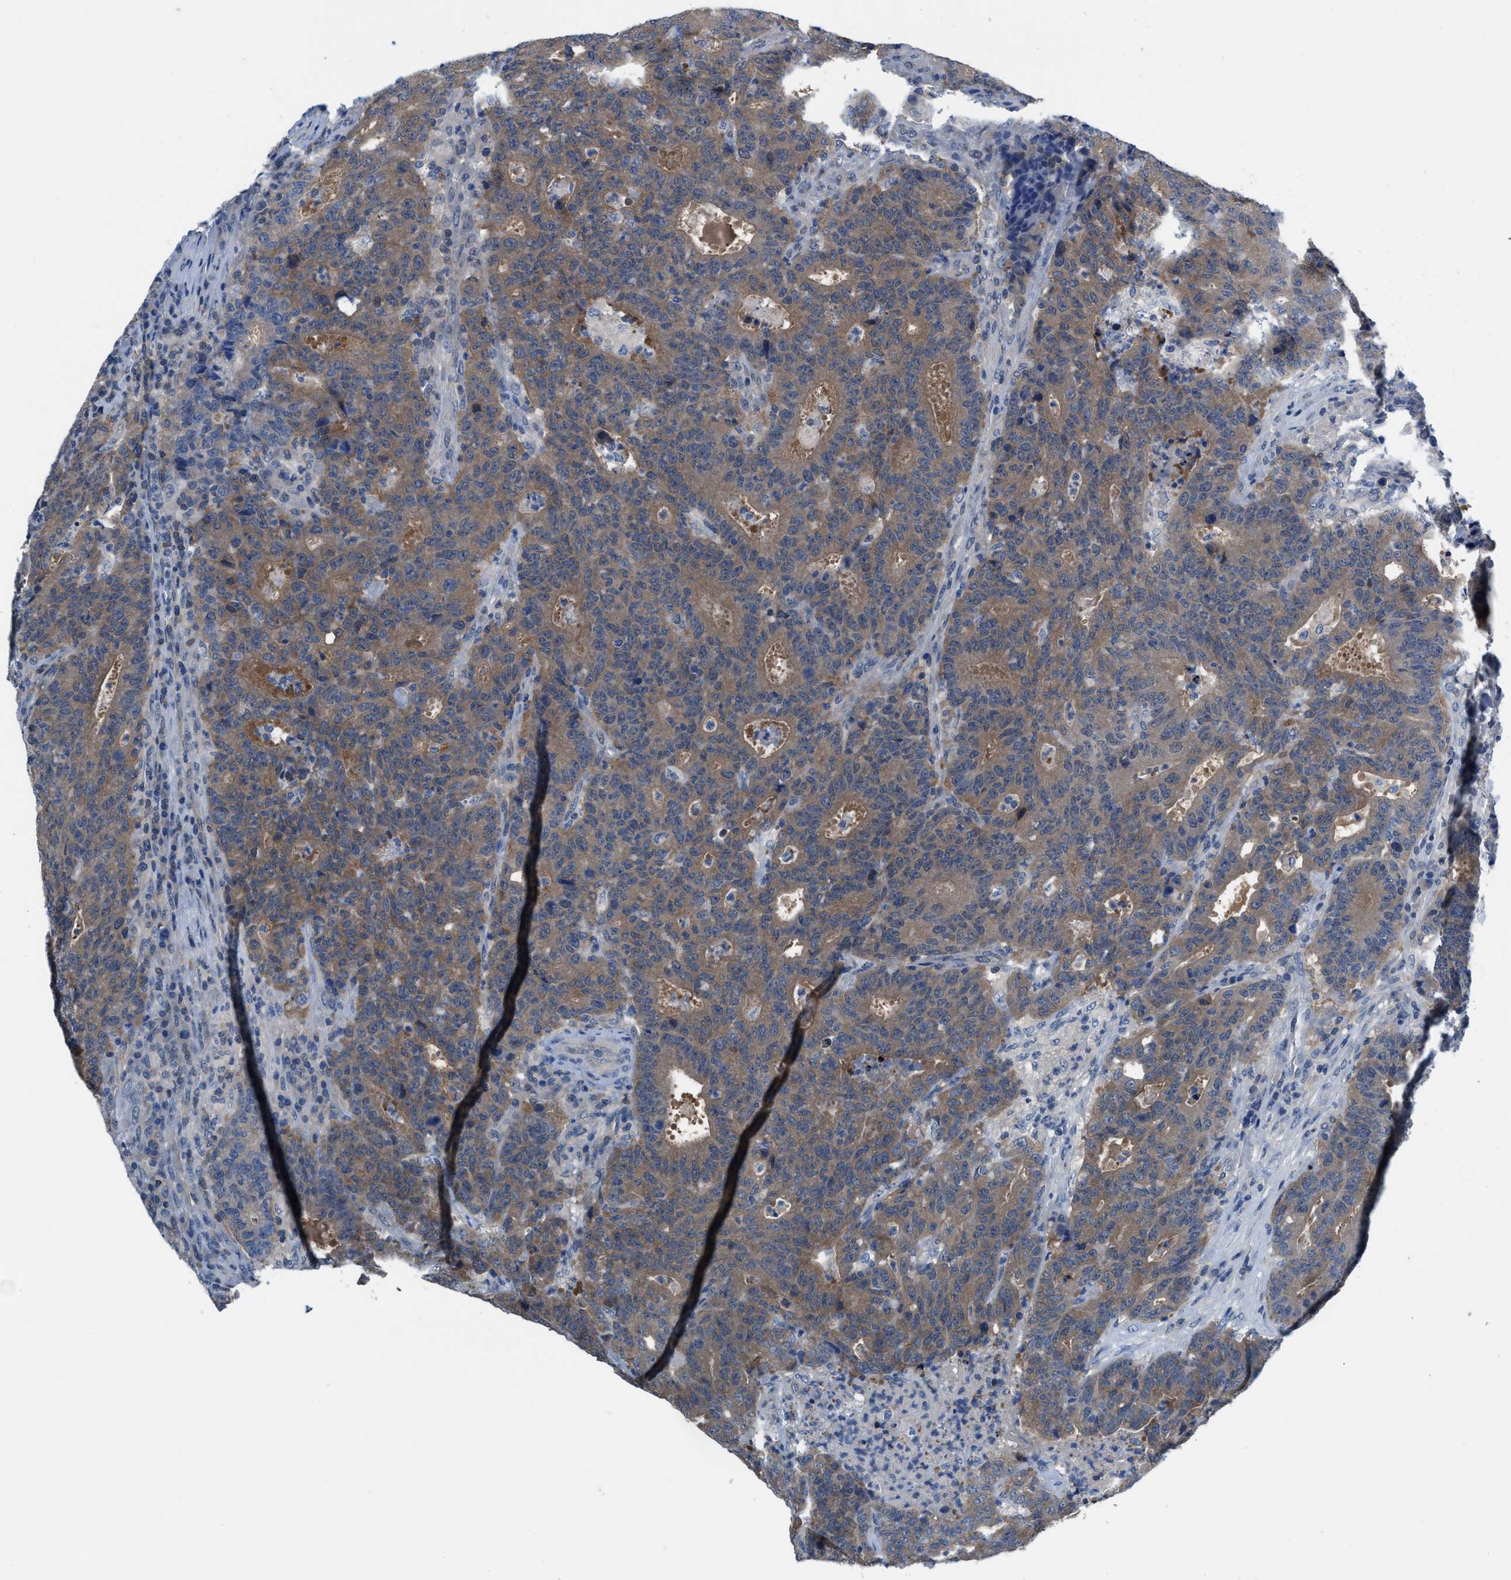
{"staining": {"intensity": "moderate", "quantity": ">75%", "location": "cytoplasmic/membranous"}, "tissue": "colorectal cancer", "cell_type": "Tumor cells", "image_type": "cancer", "snomed": [{"axis": "morphology", "description": "Adenocarcinoma, NOS"}, {"axis": "topography", "description": "Colon"}], "caption": "Colorectal adenocarcinoma stained for a protein (brown) exhibits moderate cytoplasmic/membranous positive positivity in about >75% of tumor cells.", "gene": "NUDT5", "patient": {"sex": "female", "age": 75}}